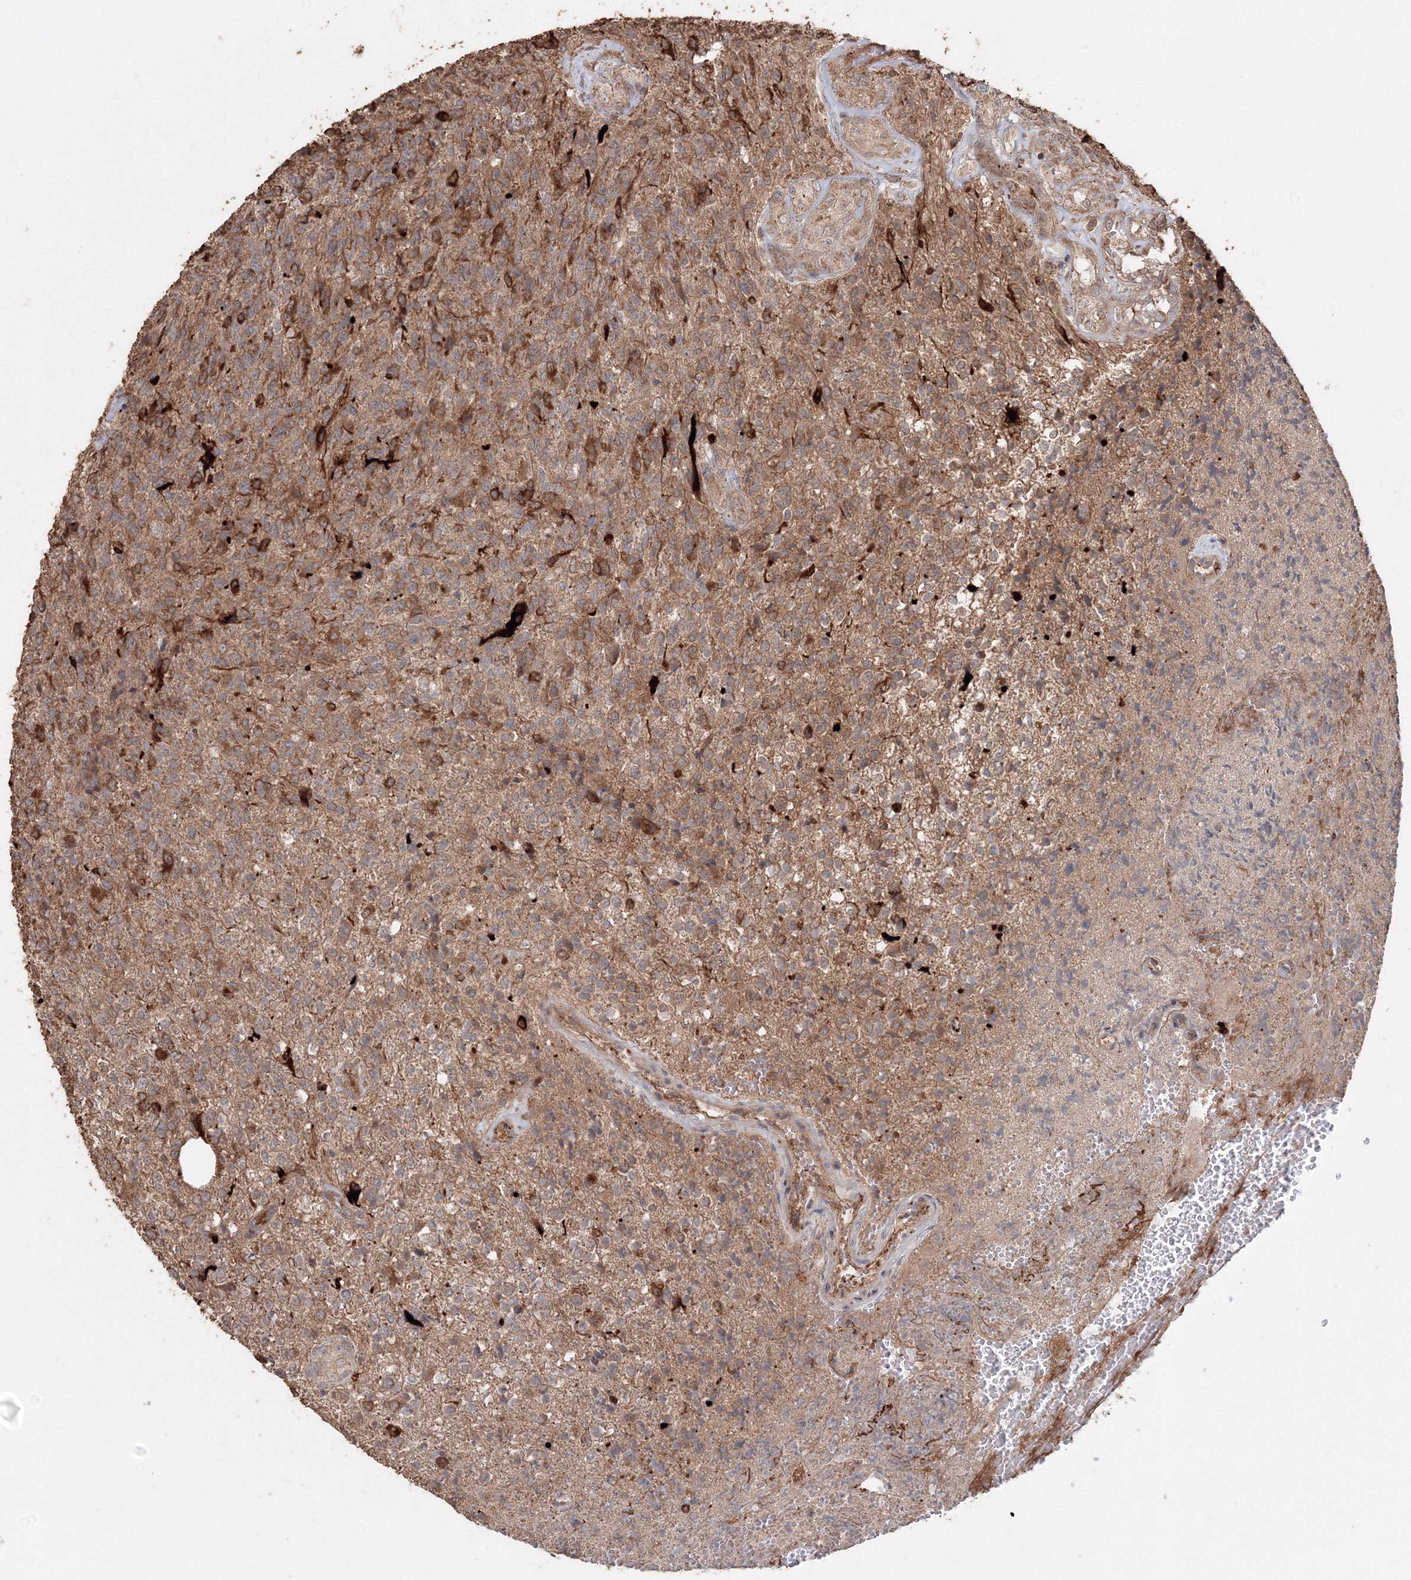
{"staining": {"intensity": "weak", "quantity": "25%-75%", "location": "cytoplasmic/membranous"}, "tissue": "glioma", "cell_type": "Tumor cells", "image_type": "cancer", "snomed": [{"axis": "morphology", "description": "Glioma, malignant, High grade"}, {"axis": "topography", "description": "Brain"}], "caption": "Immunohistochemistry (IHC) of human high-grade glioma (malignant) reveals low levels of weak cytoplasmic/membranous positivity in approximately 25%-75% of tumor cells. Immunohistochemistry (IHC) stains the protein in brown and the nuclei are stained blue.", "gene": "ANAPC16", "patient": {"sex": "male", "age": 56}}